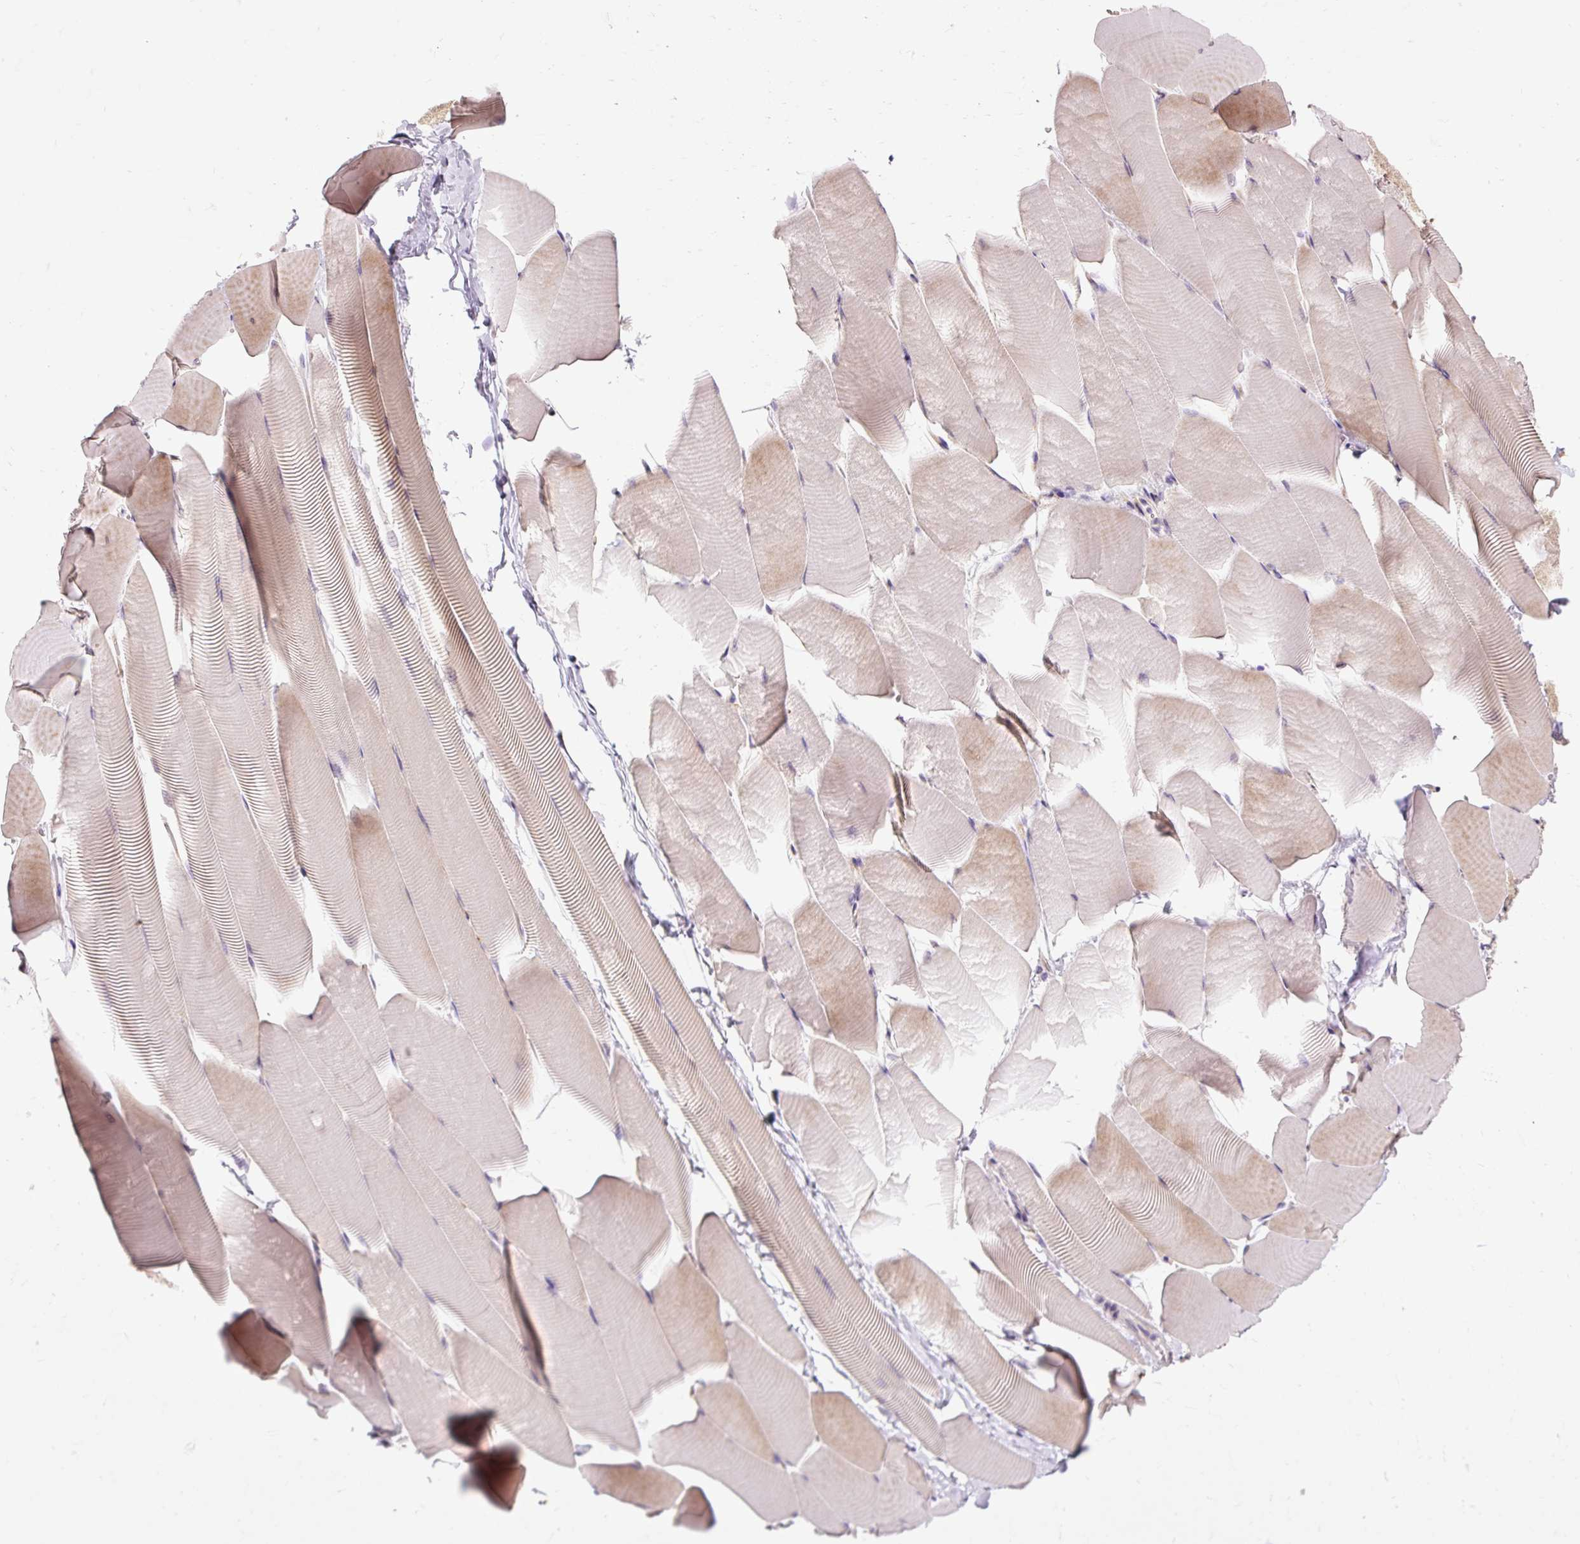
{"staining": {"intensity": "weak", "quantity": "25%-75%", "location": "cytoplasmic/membranous"}, "tissue": "skeletal muscle", "cell_type": "Myocytes", "image_type": "normal", "snomed": [{"axis": "morphology", "description": "Normal tissue, NOS"}, {"axis": "topography", "description": "Skeletal muscle"}], "caption": "An immunohistochemistry (IHC) photomicrograph of normal tissue is shown. Protein staining in brown labels weak cytoplasmic/membranous positivity in skeletal muscle within myocytes. Ihc stains the protein of interest in brown and the nuclei are stained blue.", "gene": "CEBPZ", "patient": {"sex": "male", "age": 25}}